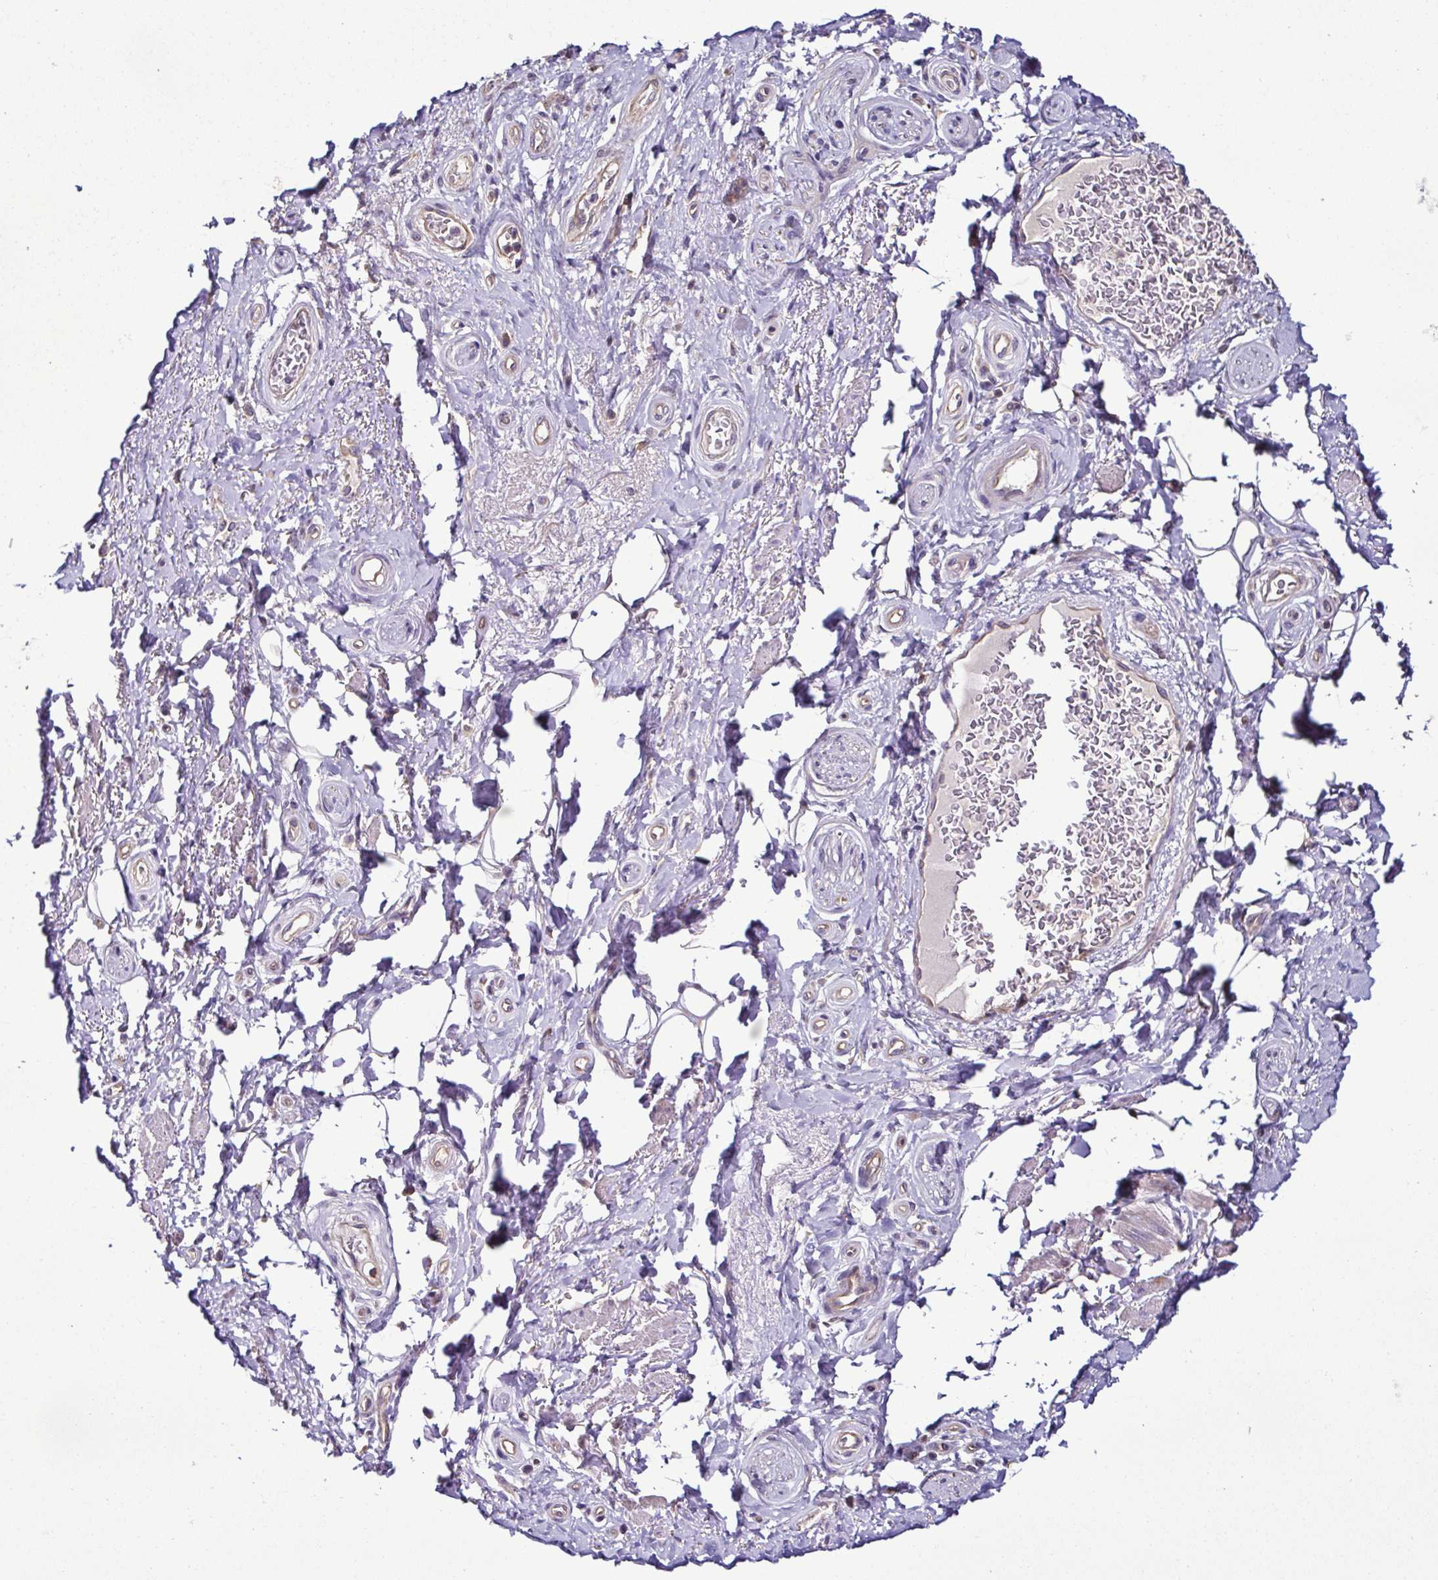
{"staining": {"intensity": "negative", "quantity": "none", "location": "none"}, "tissue": "adipose tissue", "cell_type": "Adipocytes", "image_type": "normal", "snomed": [{"axis": "morphology", "description": "Normal tissue, NOS"}, {"axis": "topography", "description": "Peripheral nerve tissue"}], "caption": "A high-resolution image shows IHC staining of unremarkable adipose tissue, which reveals no significant positivity in adipocytes.", "gene": "LMOD2", "patient": {"sex": "male", "age": 51}}